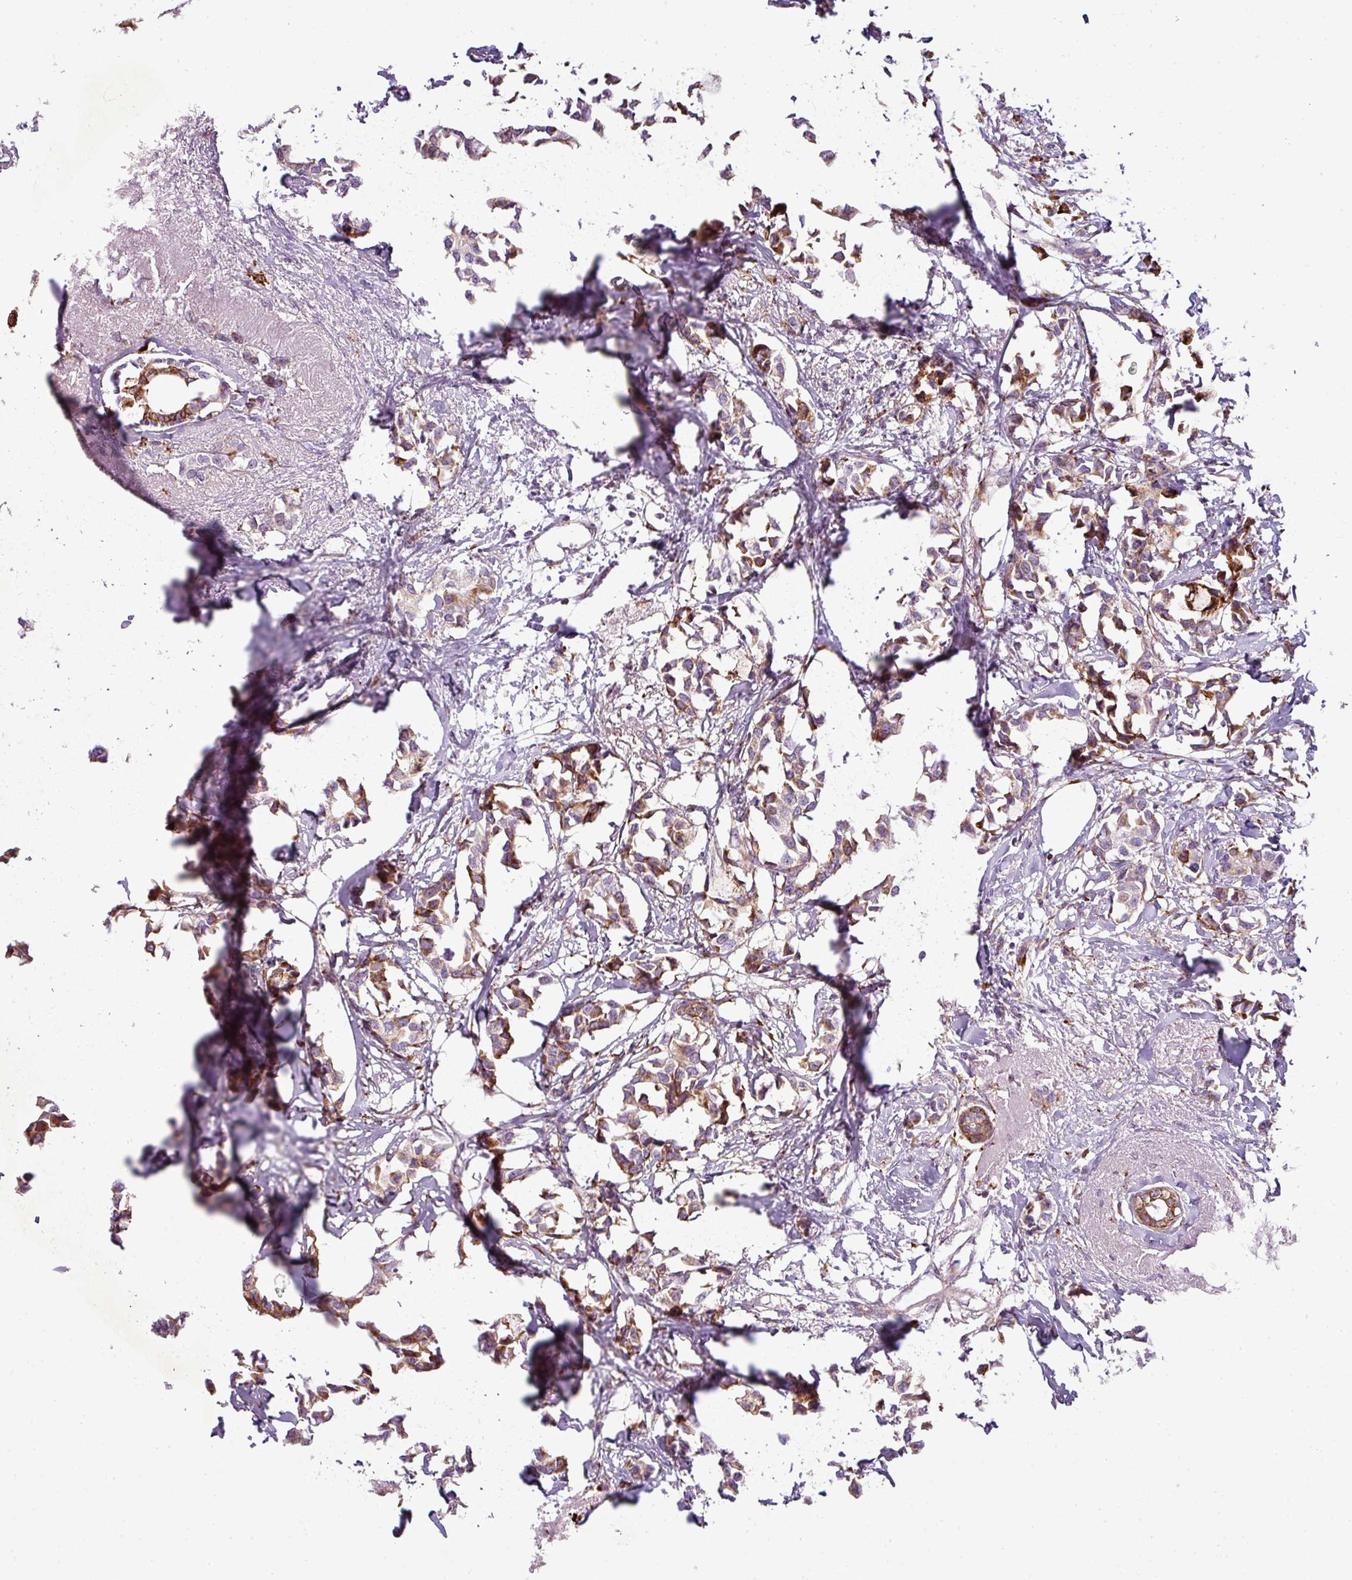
{"staining": {"intensity": "moderate", "quantity": ">75%", "location": "cytoplasmic/membranous"}, "tissue": "breast cancer", "cell_type": "Tumor cells", "image_type": "cancer", "snomed": [{"axis": "morphology", "description": "Duct carcinoma"}, {"axis": "topography", "description": "Breast"}], "caption": "Immunohistochemical staining of human breast cancer (infiltrating ductal carcinoma) reveals moderate cytoplasmic/membranous protein expression in approximately >75% of tumor cells.", "gene": "ANKRD18A", "patient": {"sex": "female", "age": 73}}